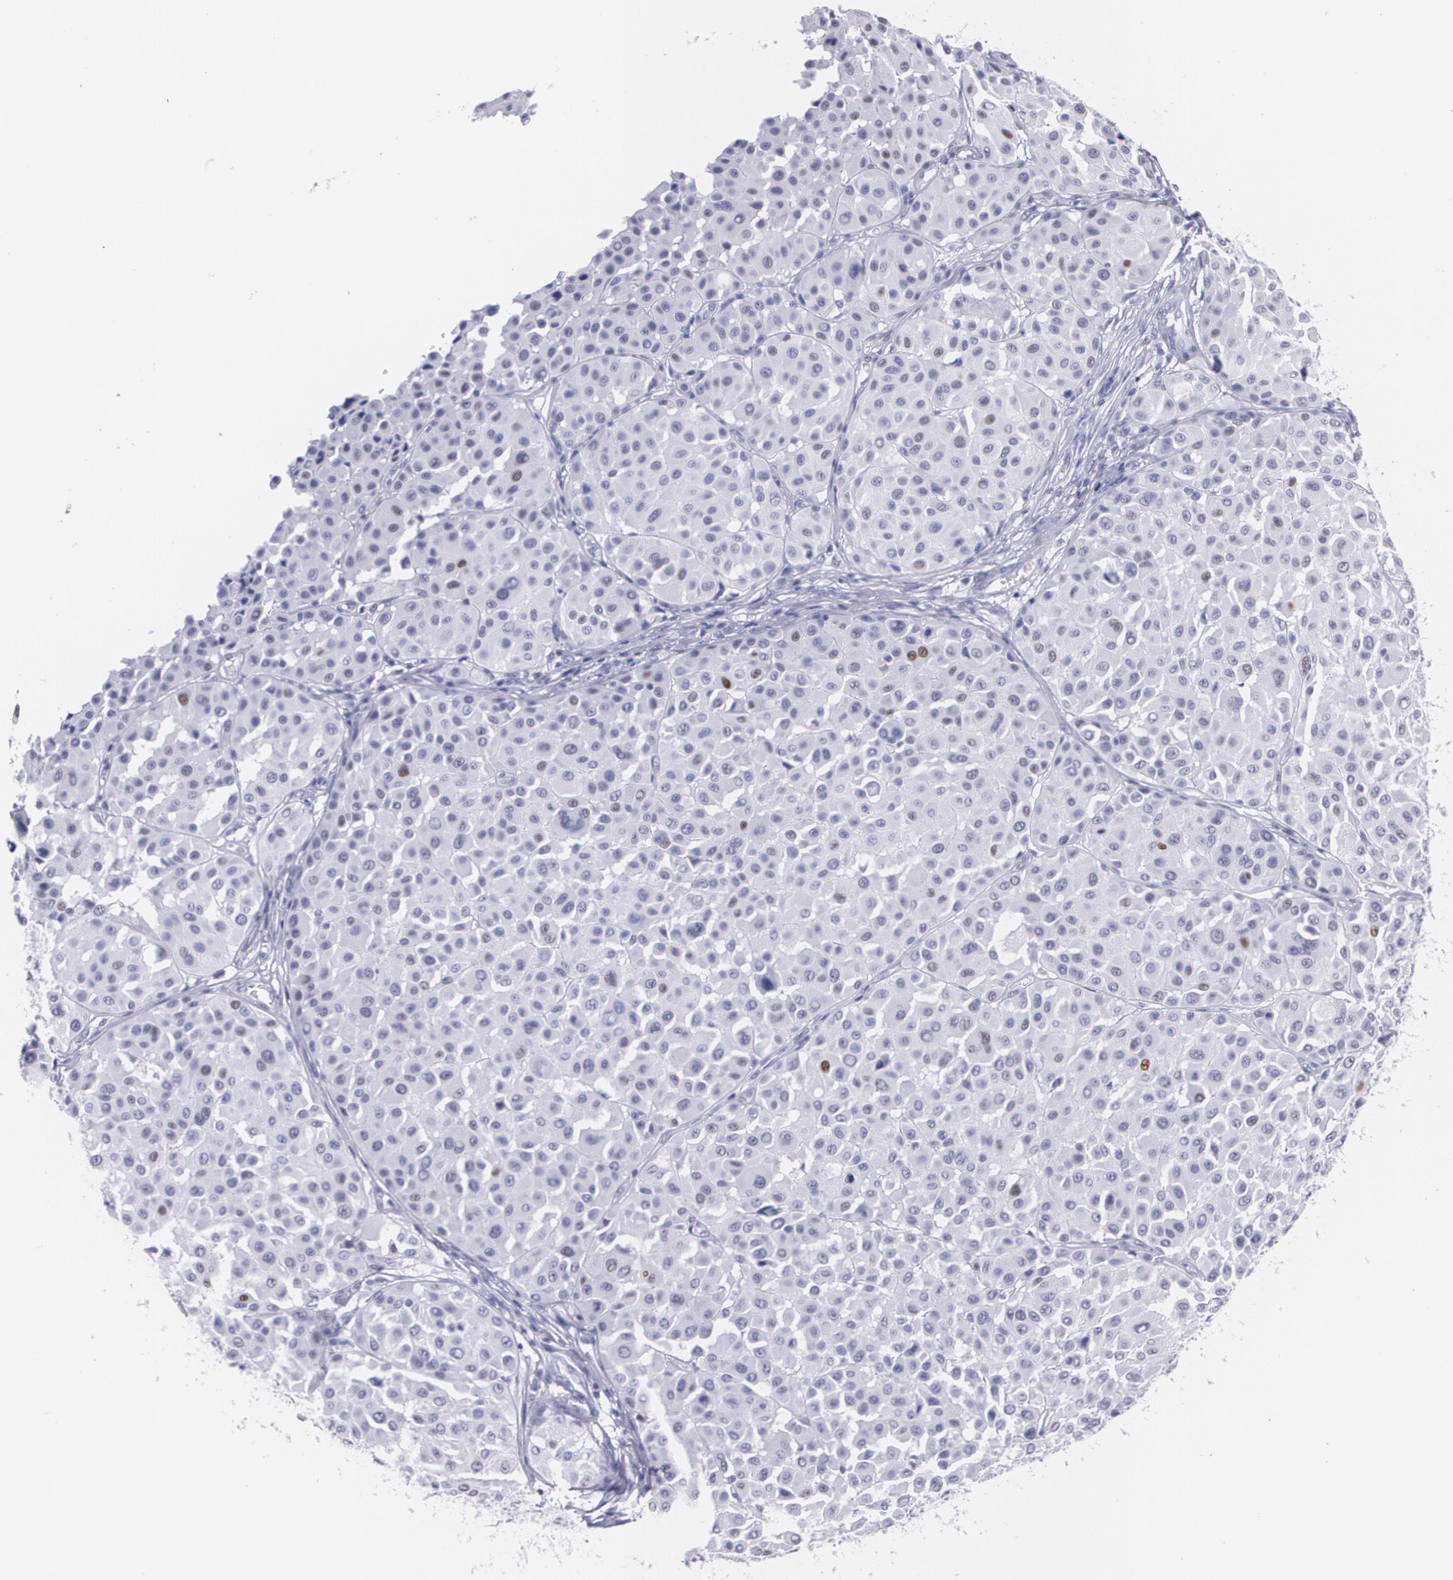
{"staining": {"intensity": "weak", "quantity": "<25%", "location": "nuclear"}, "tissue": "melanoma", "cell_type": "Tumor cells", "image_type": "cancer", "snomed": [{"axis": "morphology", "description": "Malignant melanoma, Metastatic site"}, {"axis": "topography", "description": "Soft tissue"}], "caption": "Image shows no significant protein staining in tumor cells of melanoma.", "gene": "TP53", "patient": {"sex": "male", "age": 41}}